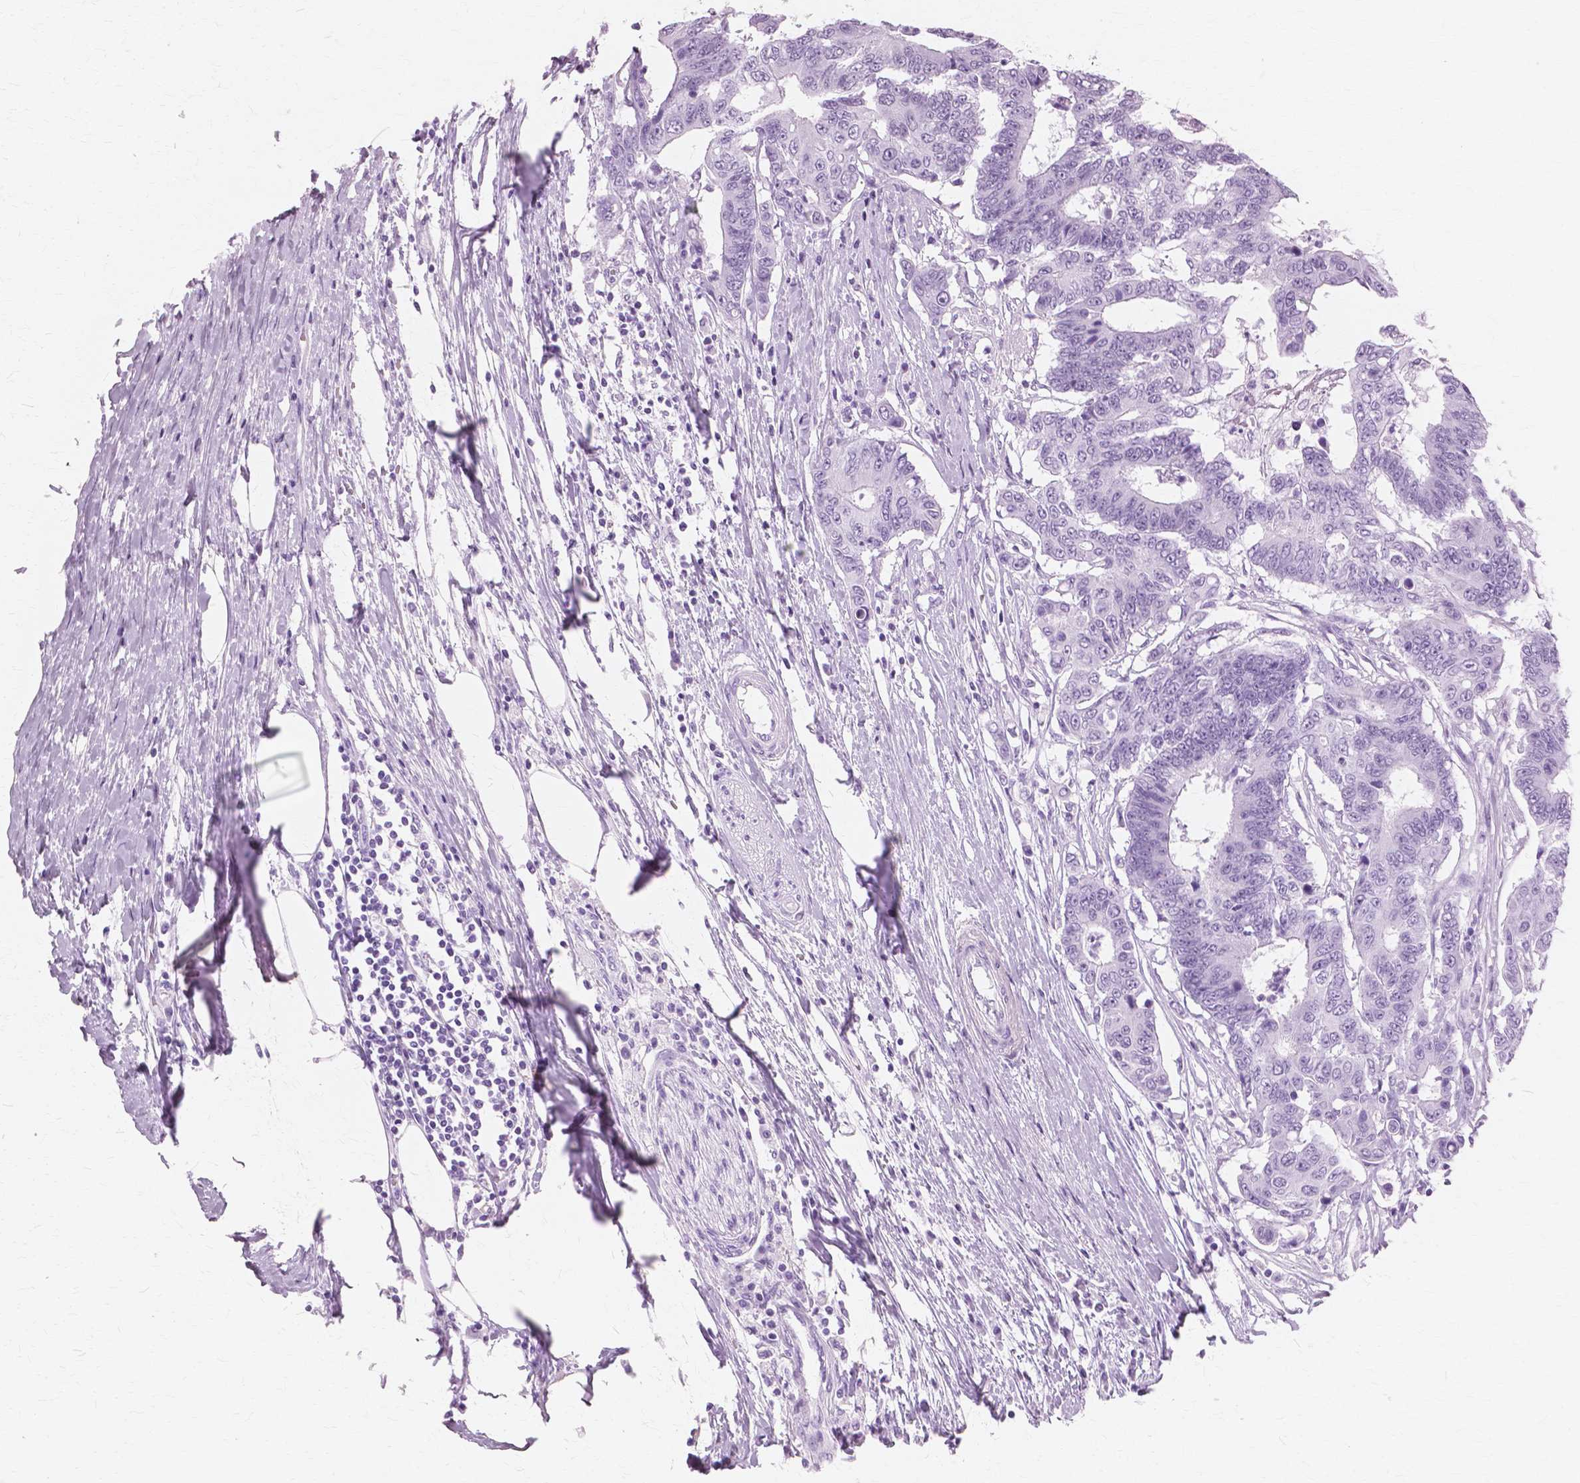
{"staining": {"intensity": "negative", "quantity": "none", "location": "none"}, "tissue": "colorectal cancer", "cell_type": "Tumor cells", "image_type": "cancer", "snomed": [{"axis": "morphology", "description": "Adenocarcinoma, NOS"}, {"axis": "topography", "description": "Colon"}], "caption": "Colorectal cancer (adenocarcinoma) was stained to show a protein in brown. There is no significant expression in tumor cells.", "gene": "SFTPD", "patient": {"sex": "female", "age": 48}}